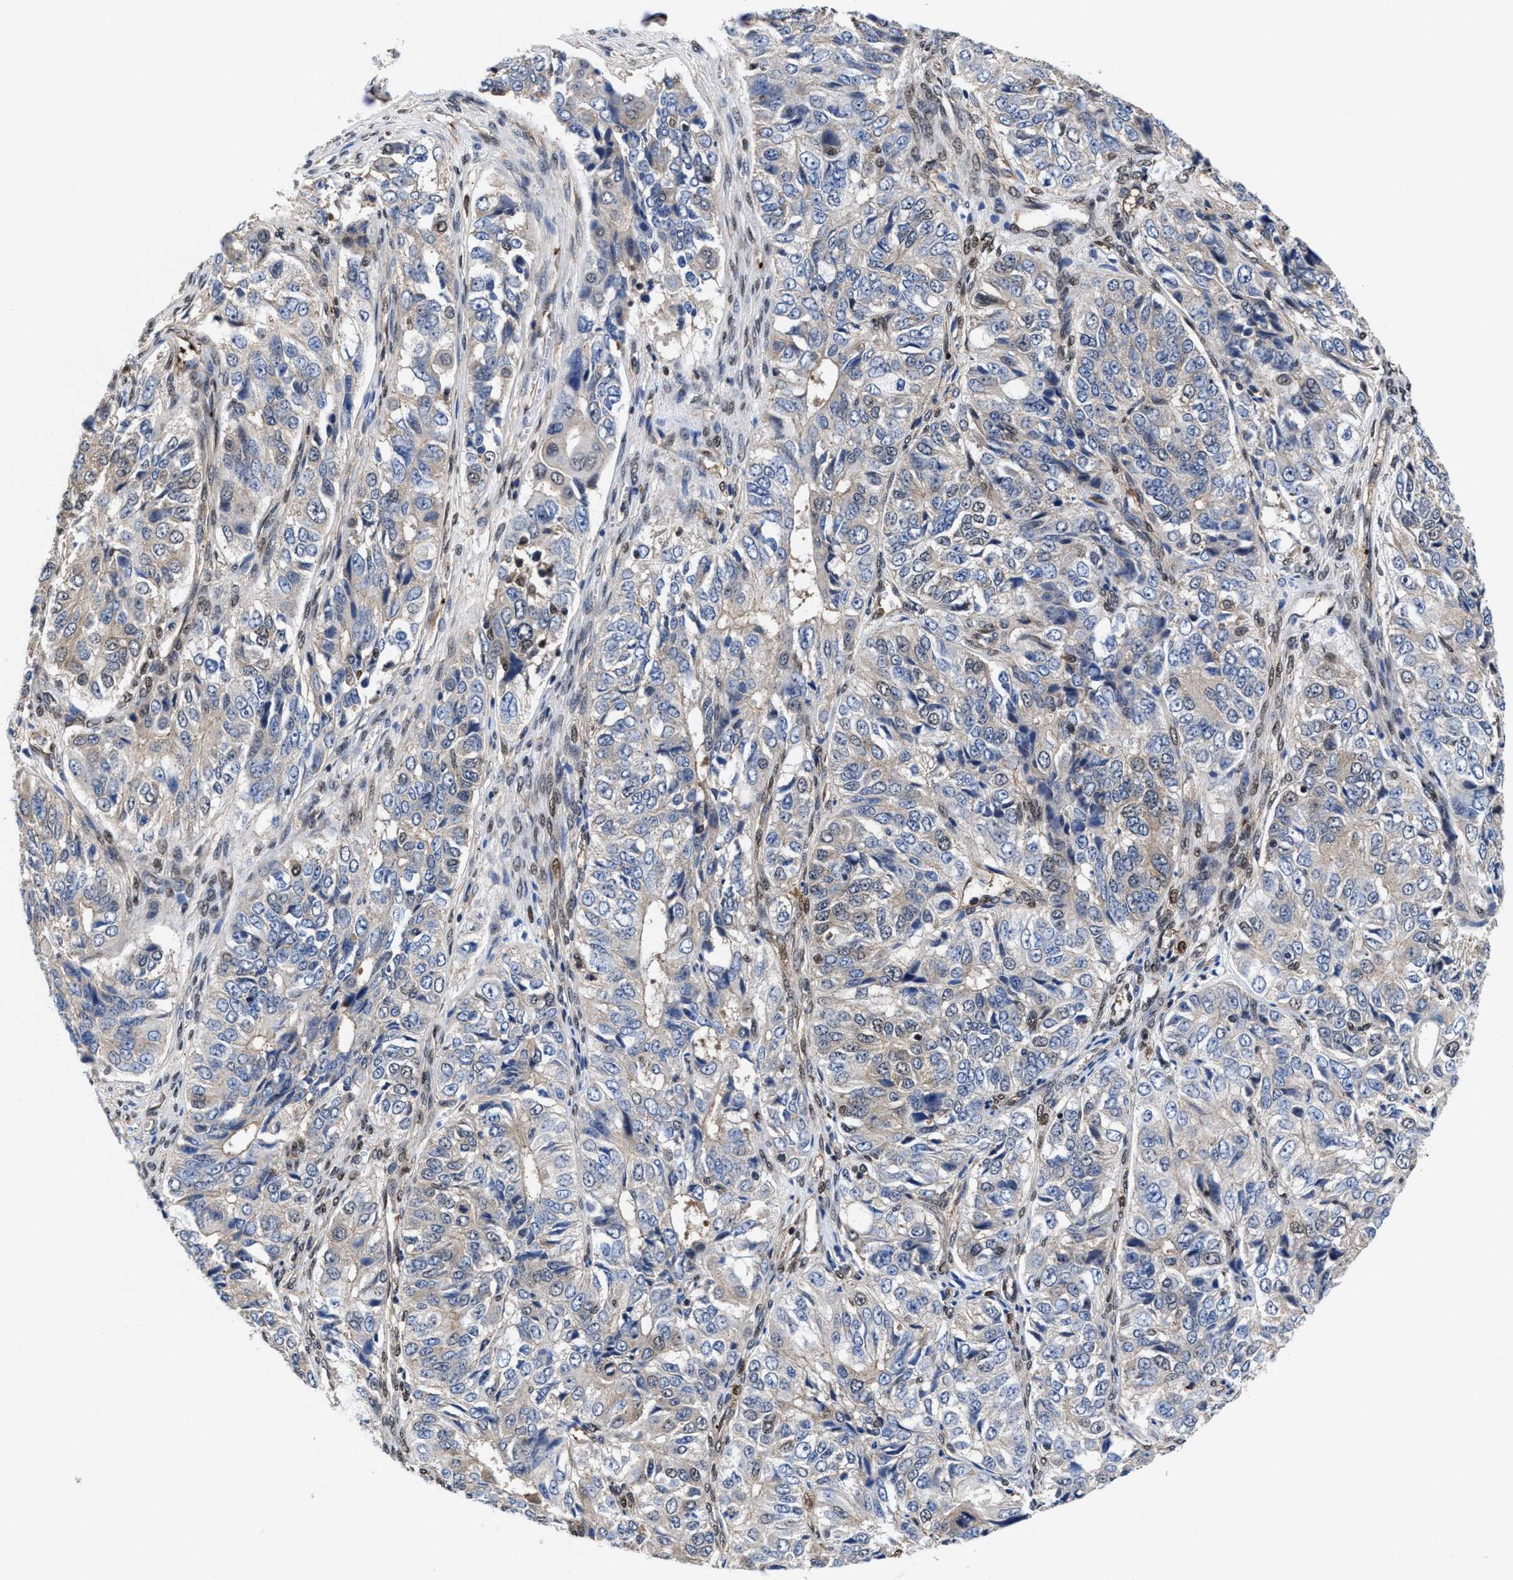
{"staining": {"intensity": "negative", "quantity": "none", "location": "none"}, "tissue": "ovarian cancer", "cell_type": "Tumor cells", "image_type": "cancer", "snomed": [{"axis": "morphology", "description": "Carcinoma, endometroid"}, {"axis": "topography", "description": "Ovary"}], "caption": "There is no significant expression in tumor cells of ovarian cancer.", "gene": "ACLY", "patient": {"sex": "female", "age": 51}}